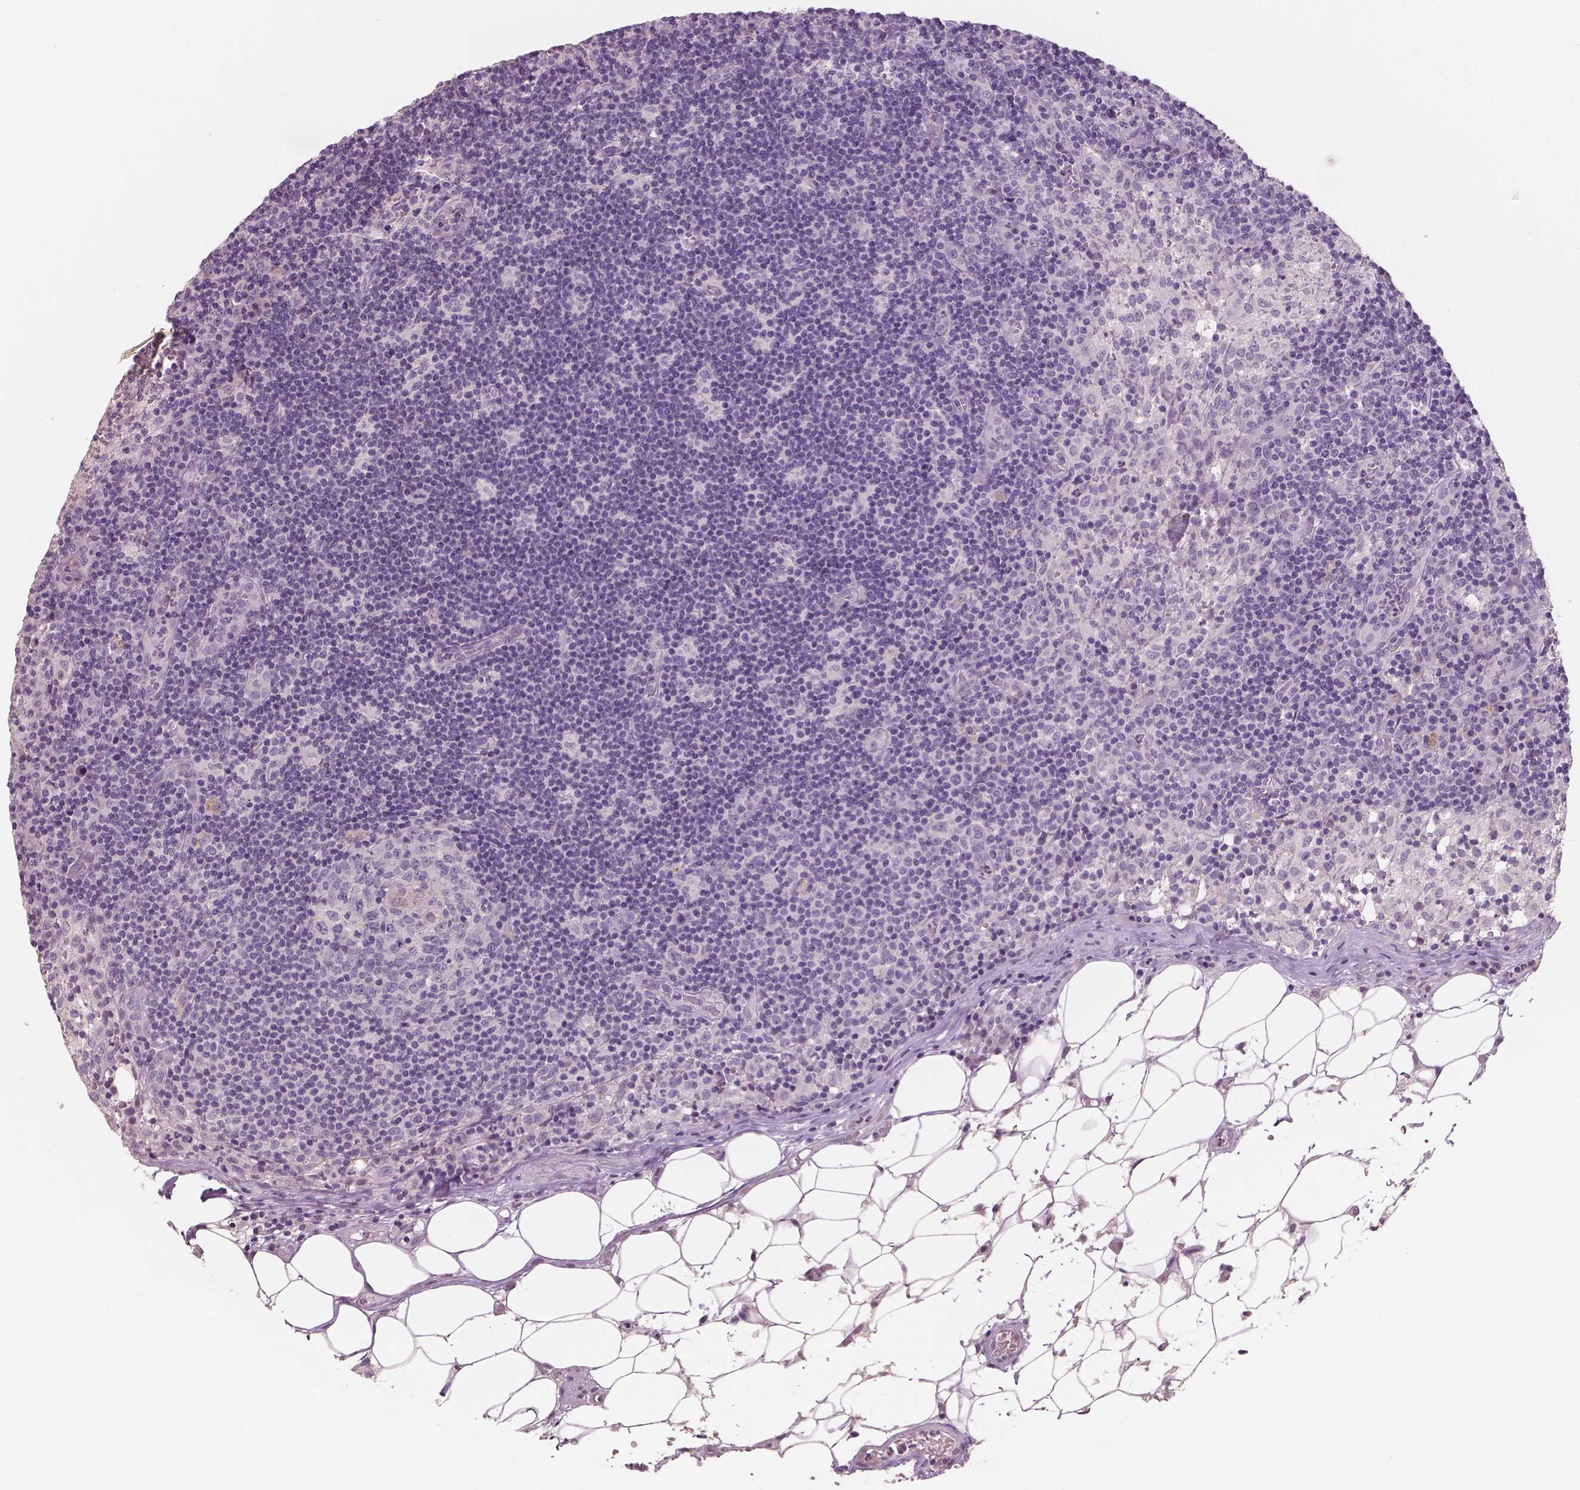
{"staining": {"intensity": "negative", "quantity": "none", "location": "none"}, "tissue": "lymph node", "cell_type": "Germinal center cells", "image_type": "normal", "snomed": [{"axis": "morphology", "description": "Normal tissue, NOS"}, {"axis": "topography", "description": "Lymph node"}], "caption": "Micrograph shows no protein positivity in germinal center cells of normal lymph node.", "gene": "NECAB1", "patient": {"sex": "male", "age": 62}}